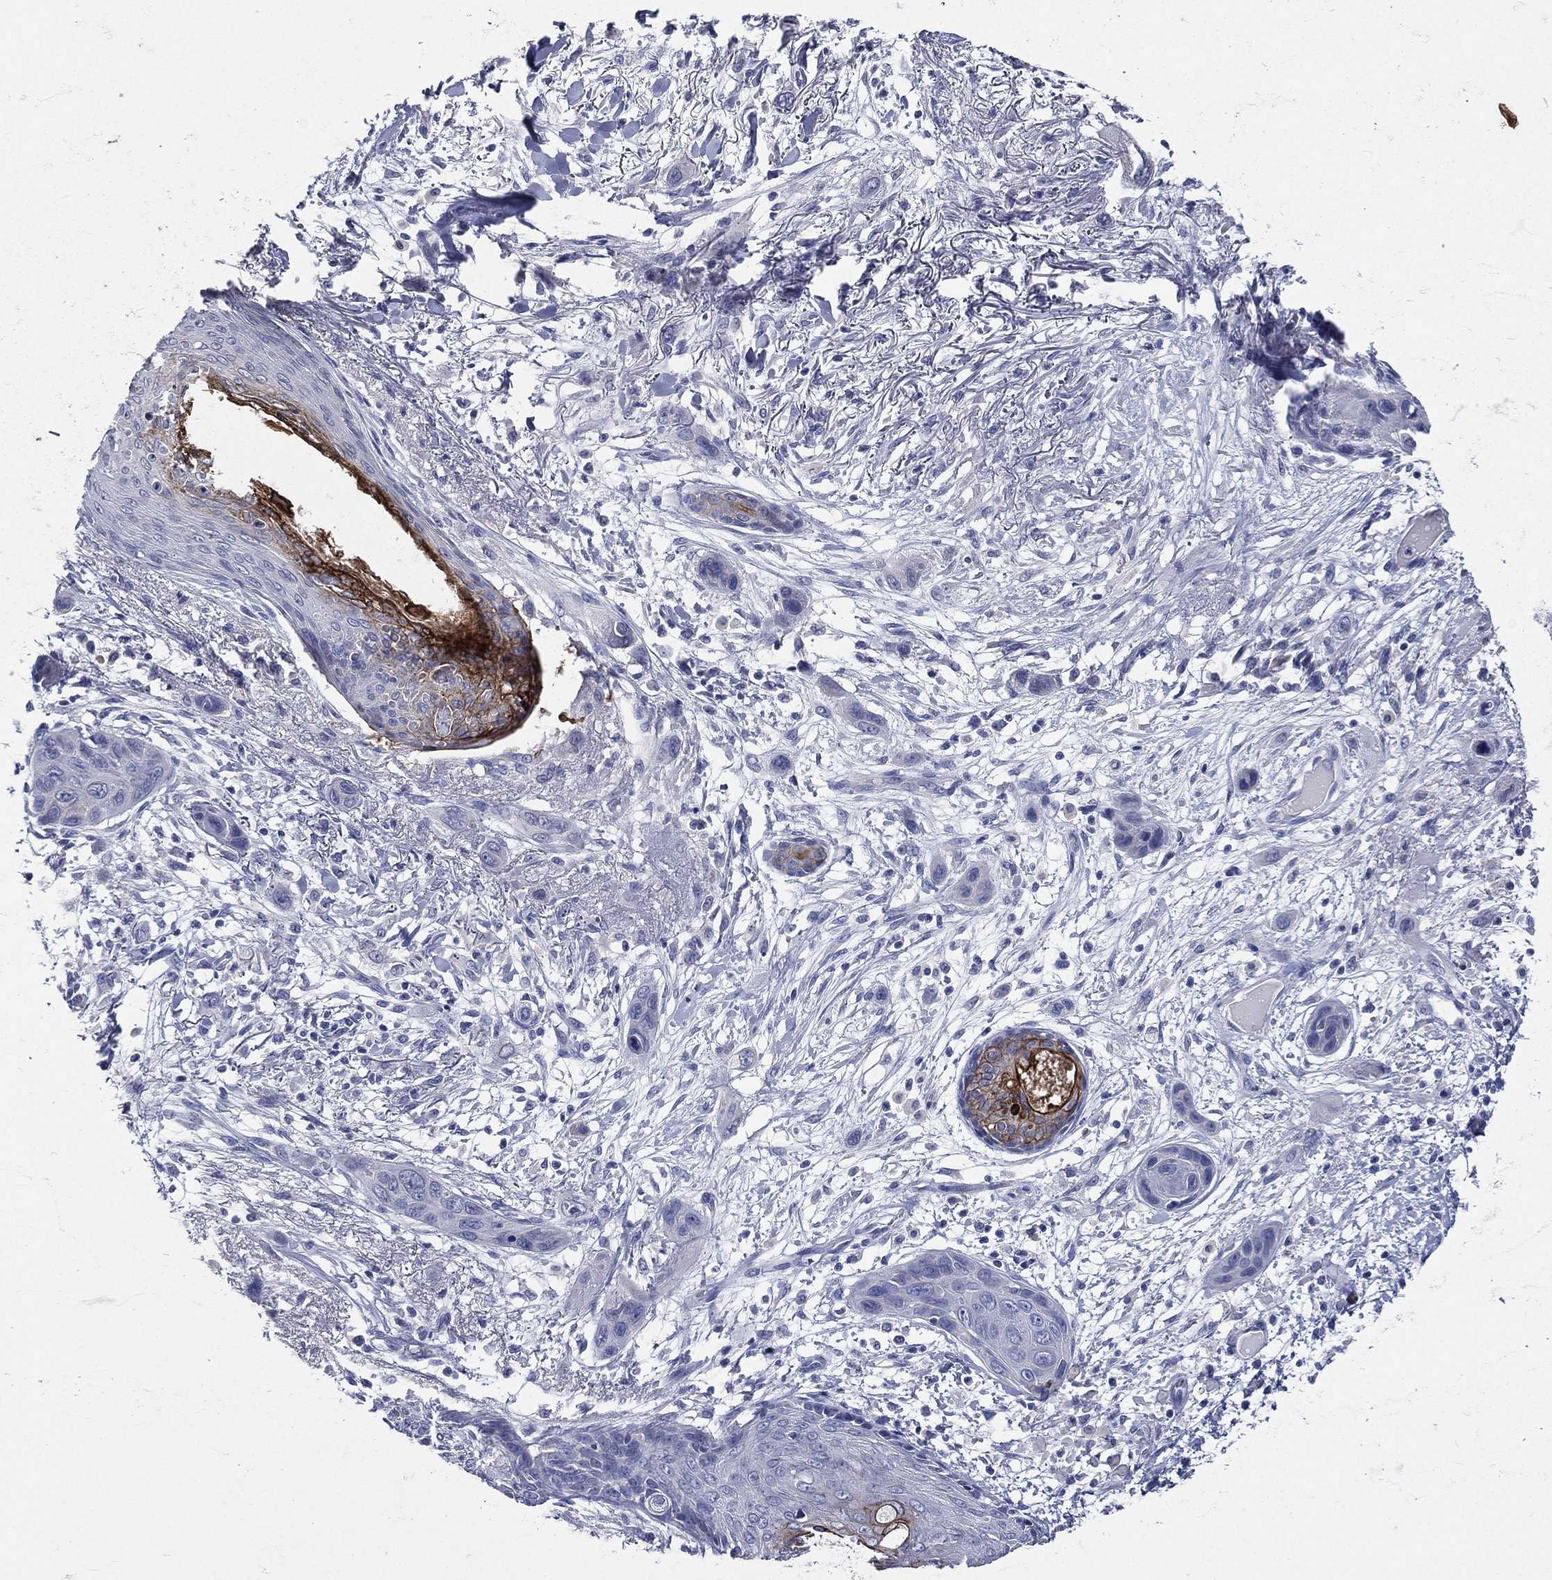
{"staining": {"intensity": "strong", "quantity": "<25%", "location": "cytoplasmic/membranous"}, "tissue": "skin cancer", "cell_type": "Tumor cells", "image_type": "cancer", "snomed": [{"axis": "morphology", "description": "Squamous cell carcinoma, NOS"}, {"axis": "topography", "description": "Skin"}], "caption": "Protein analysis of squamous cell carcinoma (skin) tissue reveals strong cytoplasmic/membranous staining in approximately <25% of tumor cells.", "gene": "TGM1", "patient": {"sex": "male", "age": 79}}